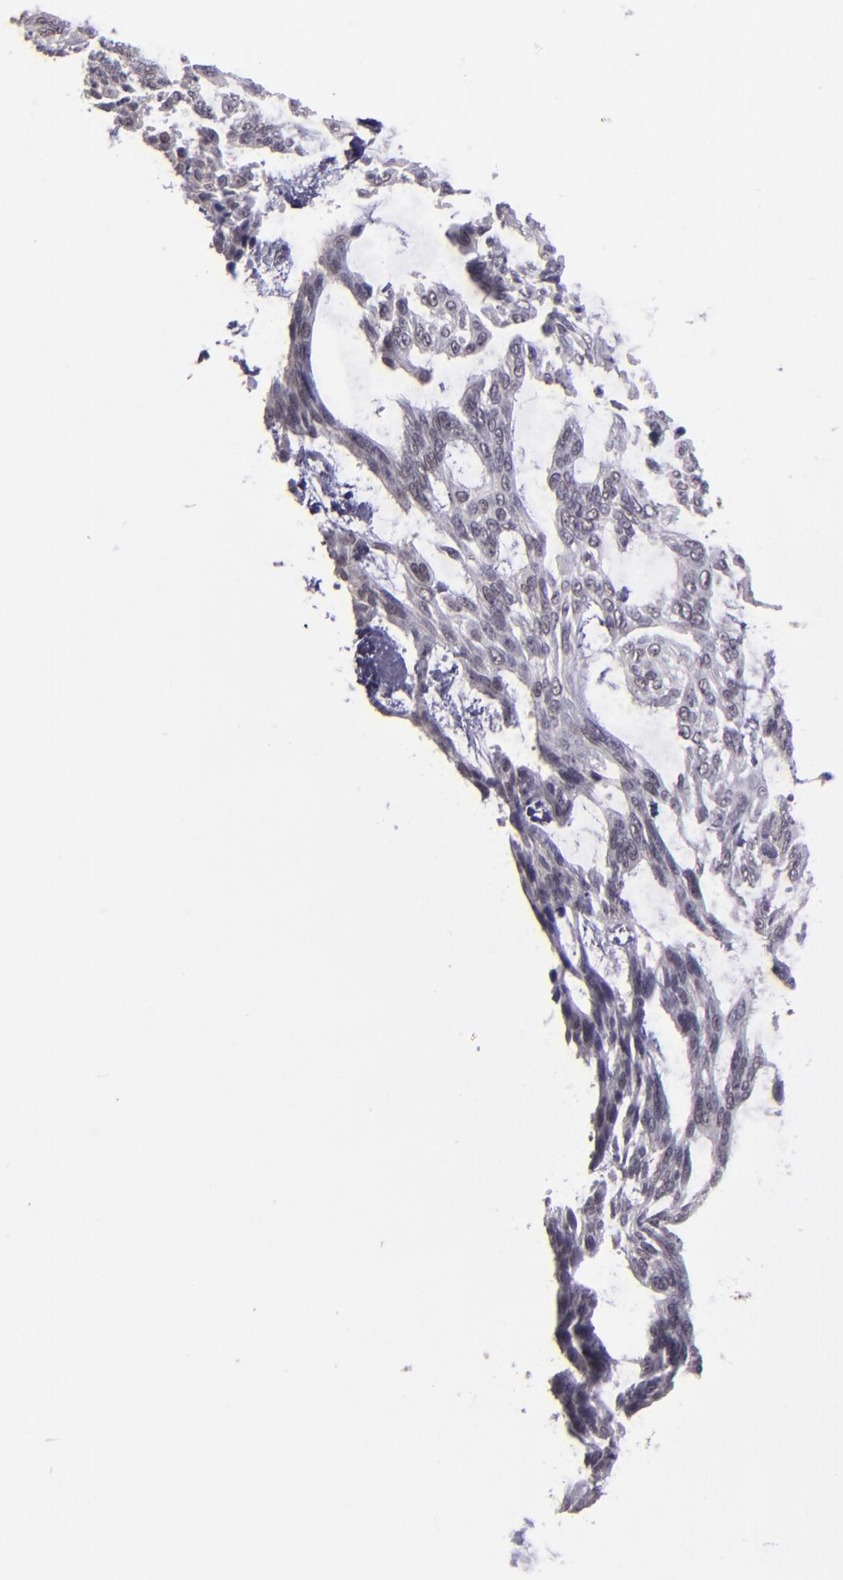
{"staining": {"intensity": "negative", "quantity": "none", "location": "none"}, "tissue": "skin cancer", "cell_type": "Tumor cells", "image_type": "cancer", "snomed": [{"axis": "morphology", "description": "Normal tissue, NOS"}, {"axis": "morphology", "description": "Basal cell carcinoma"}, {"axis": "topography", "description": "Skin"}], "caption": "There is no significant expression in tumor cells of skin cancer (basal cell carcinoma).", "gene": "CEBPE", "patient": {"sex": "female", "age": 71}}